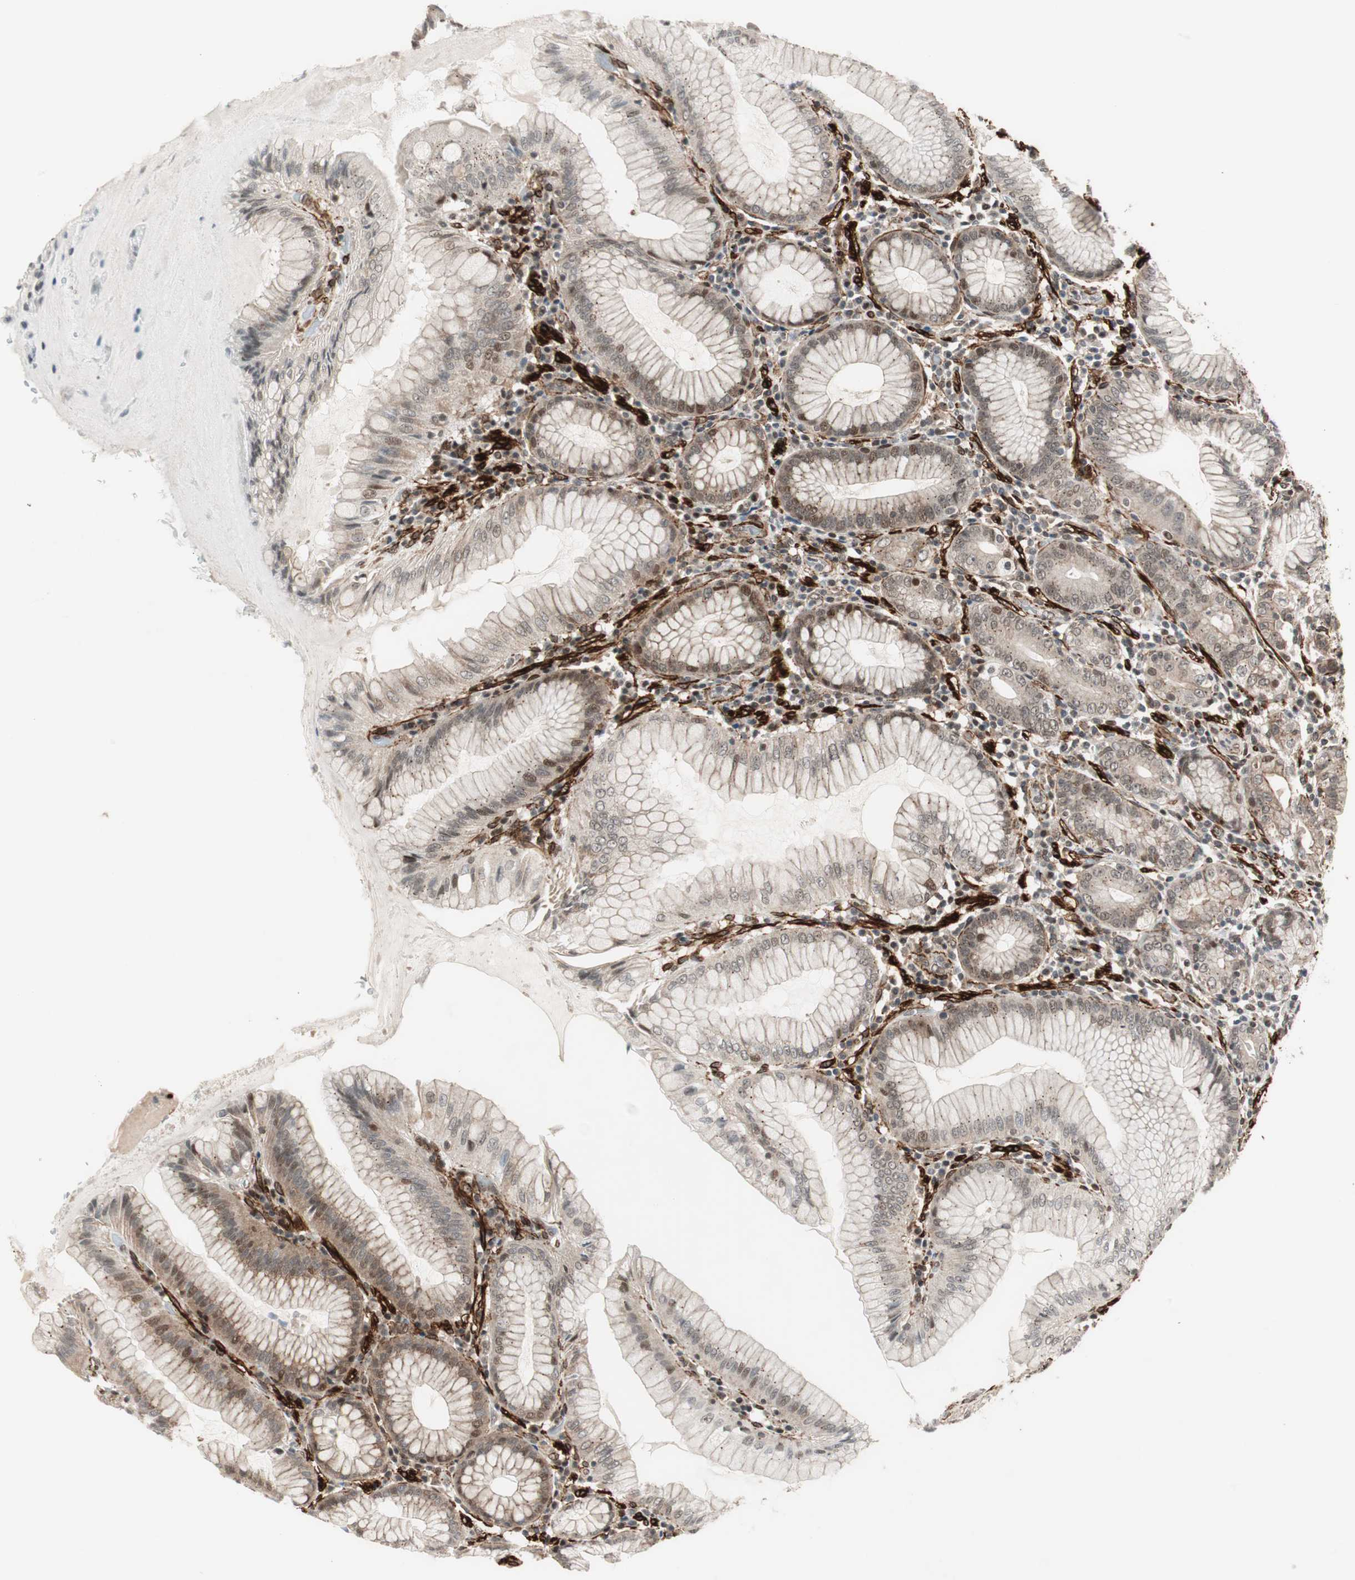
{"staining": {"intensity": "moderate", "quantity": "25%-75%", "location": "cytoplasmic/membranous,nuclear"}, "tissue": "stomach", "cell_type": "Glandular cells", "image_type": "normal", "snomed": [{"axis": "morphology", "description": "Normal tissue, NOS"}, {"axis": "topography", "description": "Stomach, lower"}], "caption": "Glandular cells demonstrate medium levels of moderate cytoplasmic/membranous,nuclear positivity in approximately 25%-75% of cells in unremarkable stomach. (Brightfield microscopy of DAB IHC at high magnification).", "gene": "CDK19", "patient": {"sex": "female", "age": 76}}